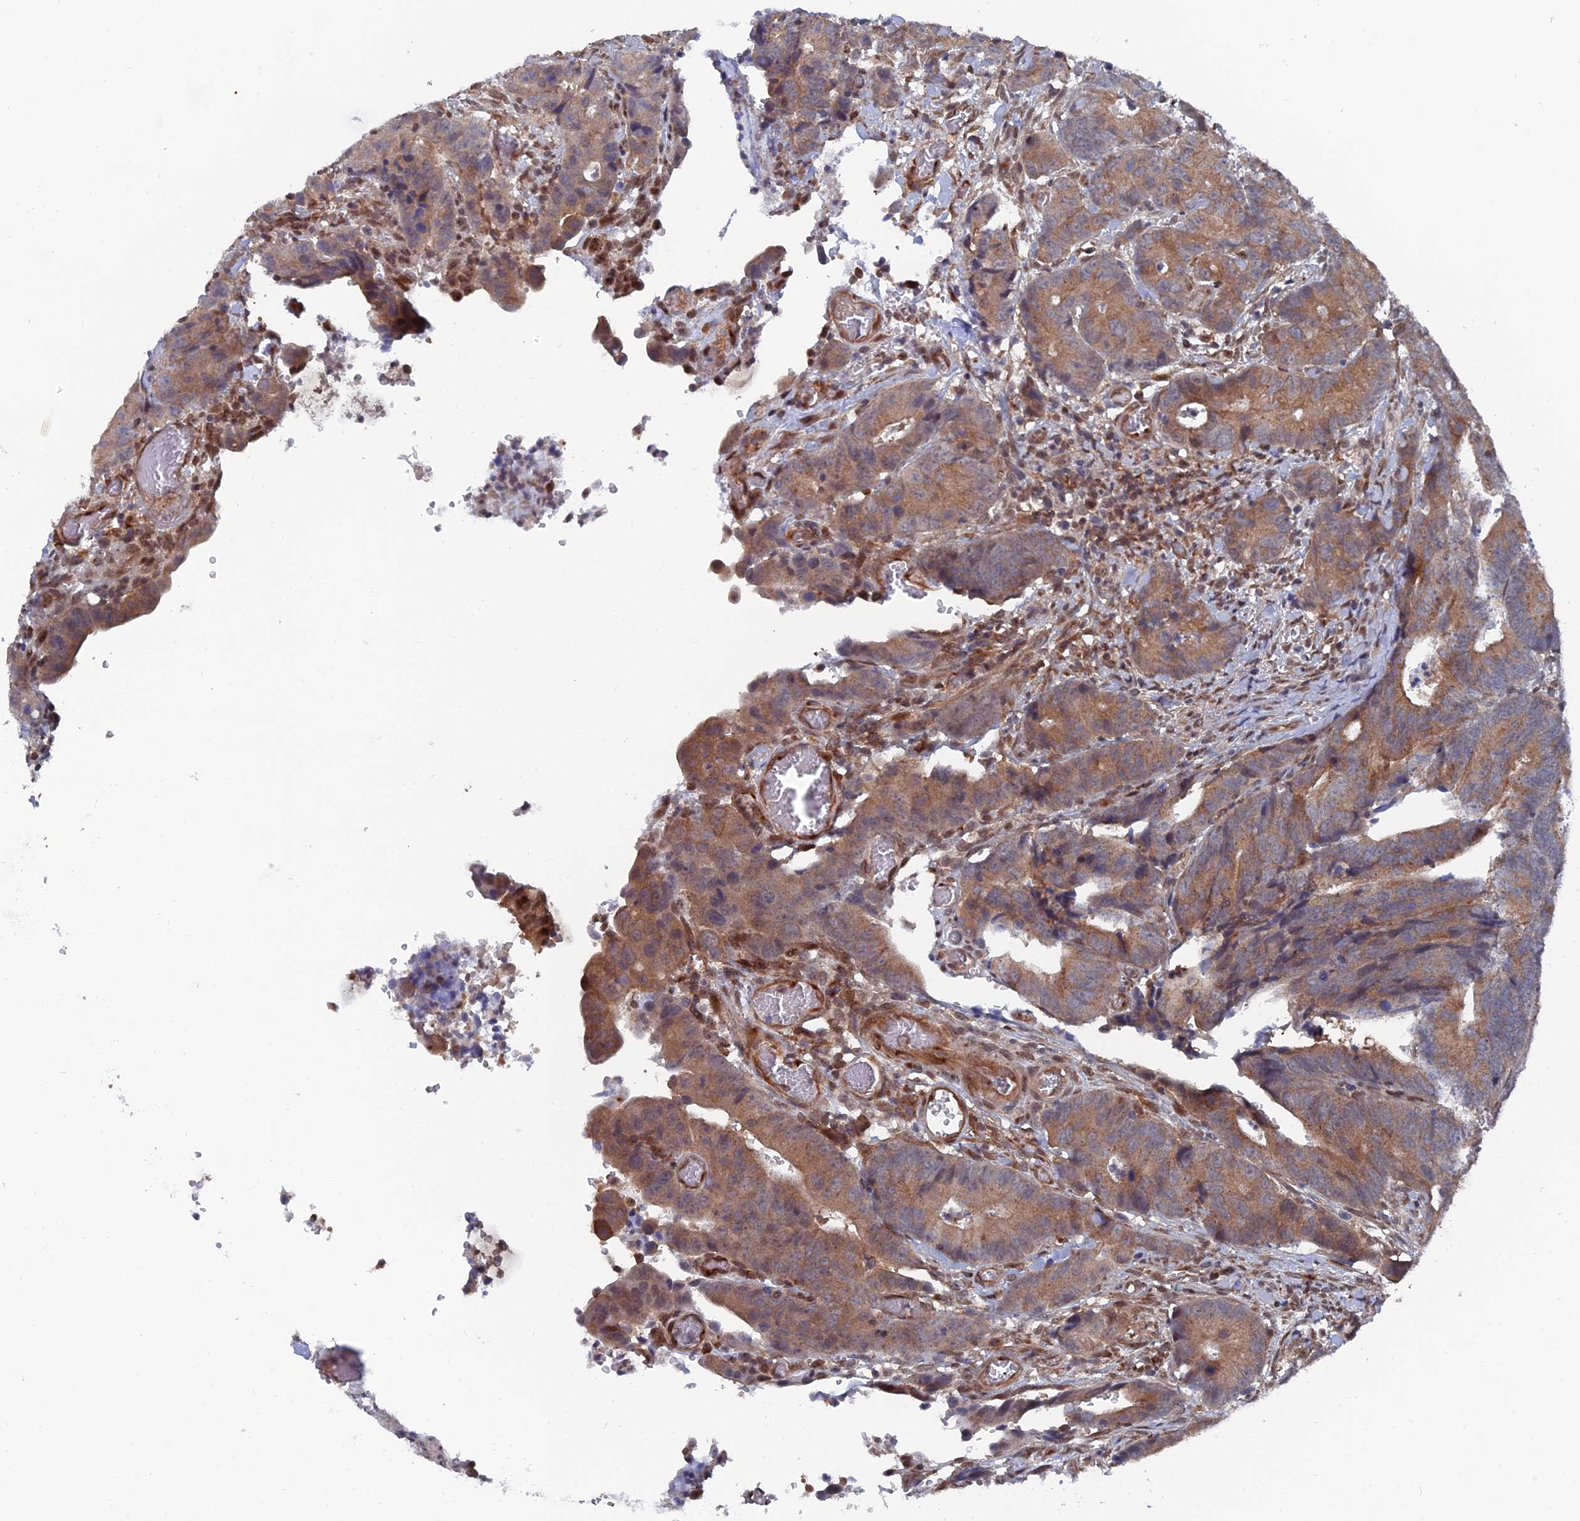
{"staining": {"intensity": "moderate", "quantity": ">75%", "location": "cytoplasmic/membranous"}, "tissue": "colorectal cancer", "cell_type": "Tumor cells", "image_type": "cancer", "snomed": [{"axis": "morphology", "description": "Adenocarcinoma, NOS"}, {"axis": "topography", "description": "Colon"}], "caption": "Human colorectal cancer stained with a protein marker demonstrates moderate staining in tumor cells.", "gene": "FHIP2A", "patient": {"sex": "female", "age": 57}}